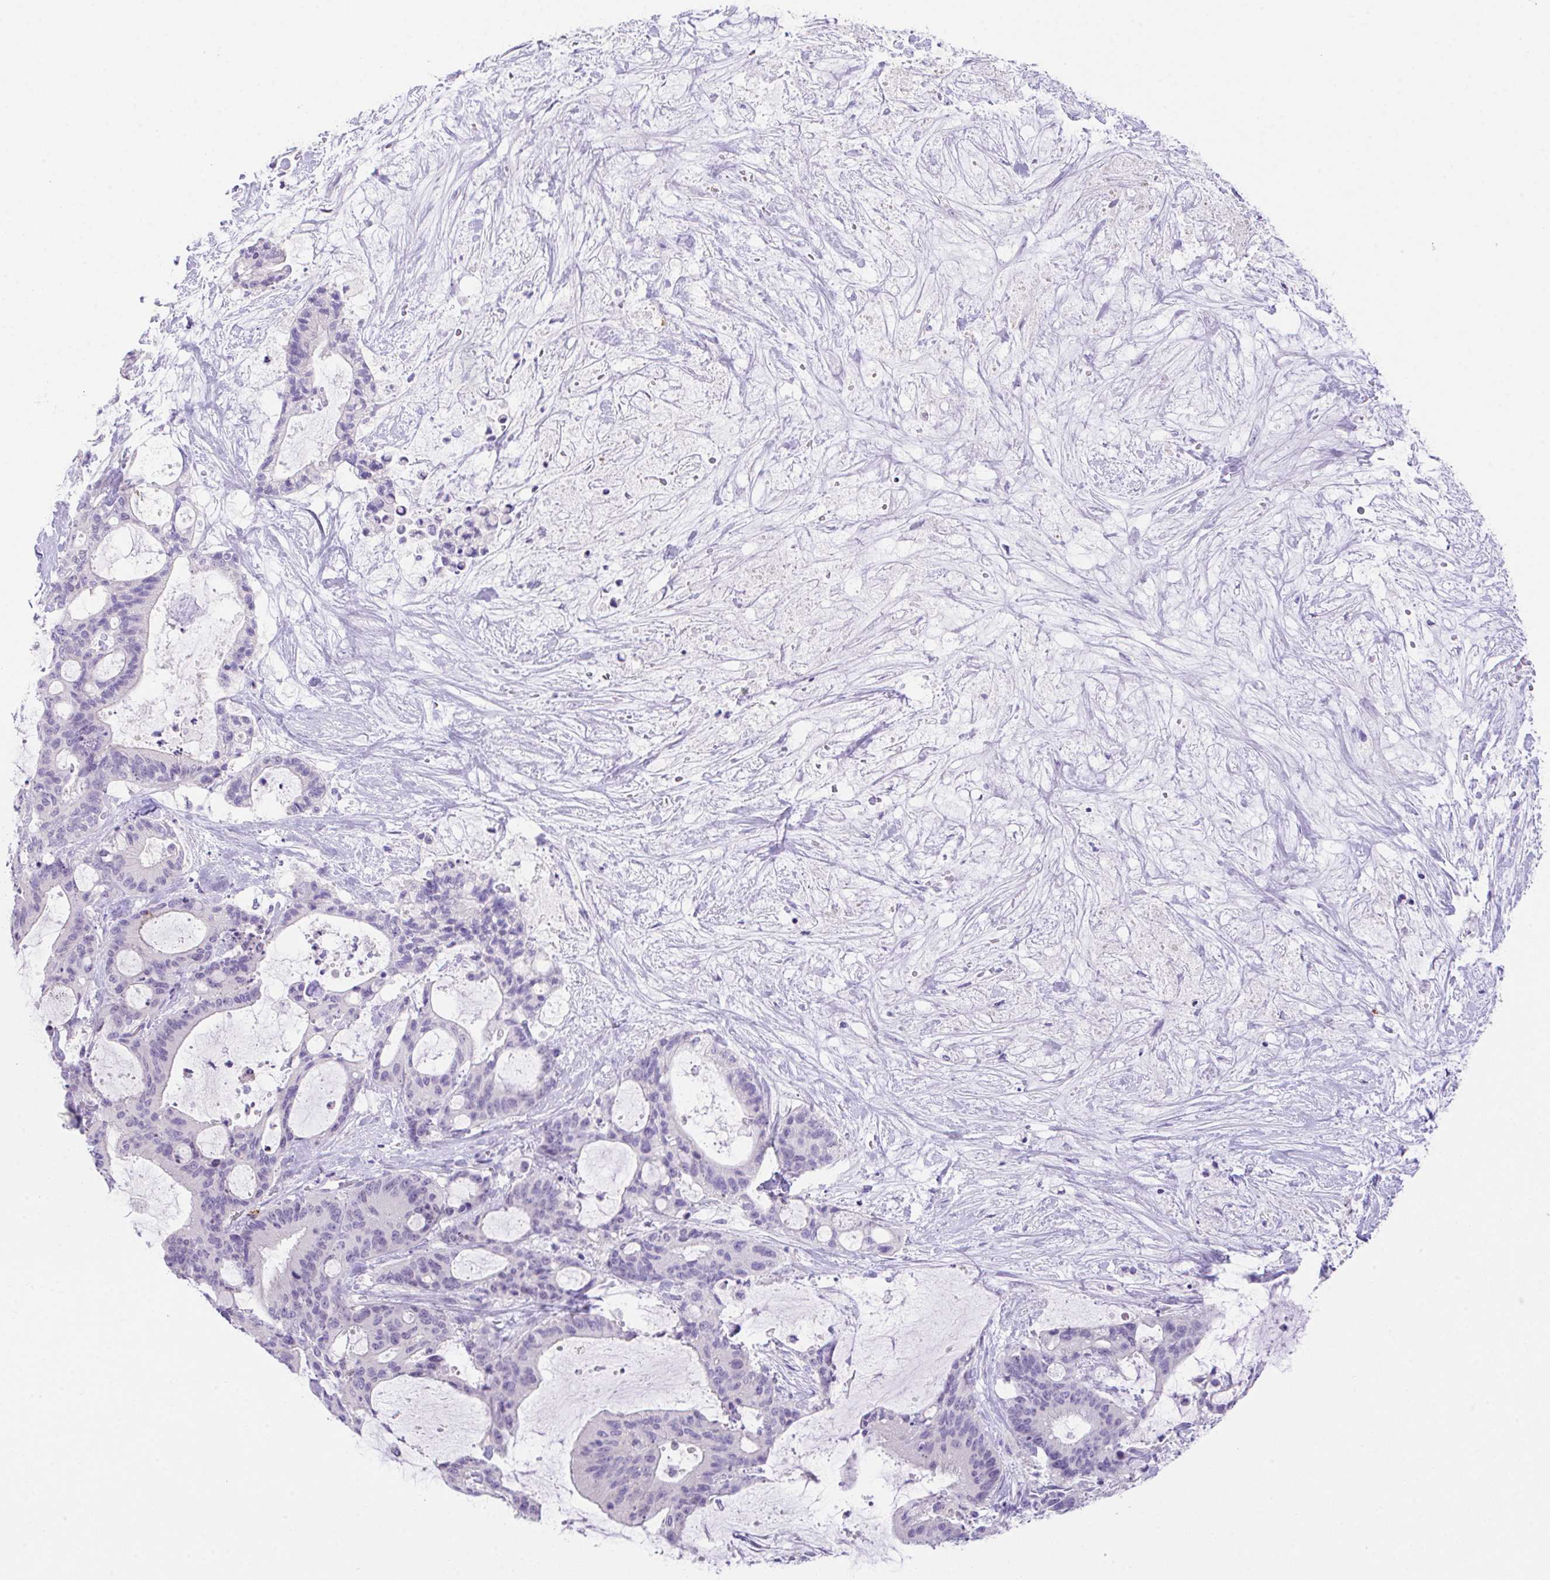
{"staining": {"intensity": "negative", "quantity": "none", "location": "none"}, "tissue": "liver cancer", "cell_type": "Tumor cells", "image_type": "cancer", "snomed": [{"axis": "morphology", "description": "Normal tissue, NOS"}, {"axis": "morphology", "description": "Cholangiocarcinoma"}, {"axis": "topography", "description": "Liver"}, {"axis": "topography", "description": "Peripheral nerve tissue"}], "caption": "High magnification brightfield microscopy of liver cancer (cholangiocarcinoma) stained with DAB (3,3'-diaminobenzidine) (brown) and counterstained with hematoxylin (blue): tumor cells show no significant positivity.", "gene": "HACD4", "patient": {"sex": "female", "age": 73}}